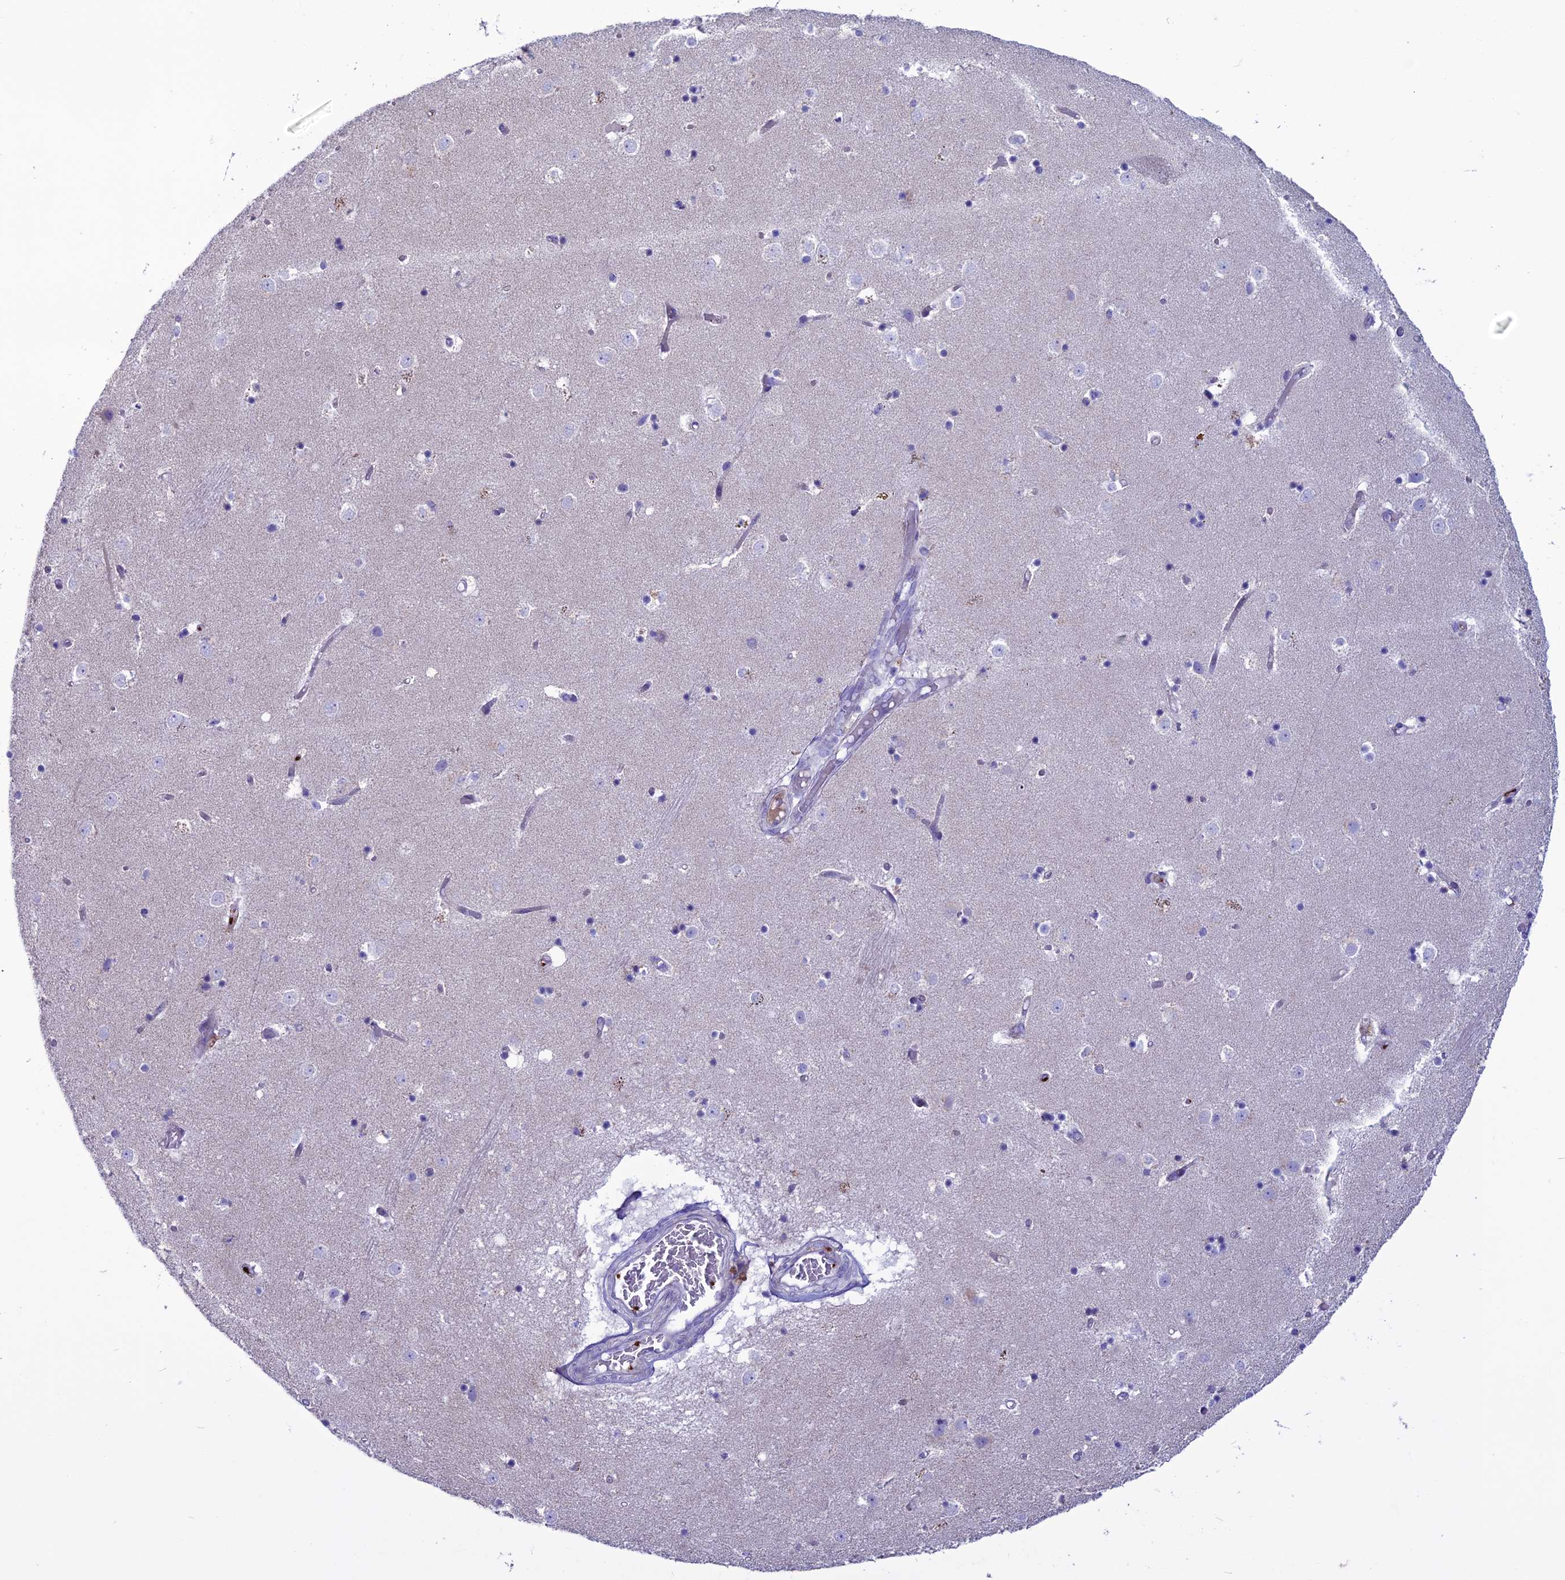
{"staining": {"intensity": "negative", "quantity": "none", "location": "none"}, "tissue": "caudate", "cell_type": "Glial cells", "image_type": "normal", "snomed": [{"axis": "morphology", "description": "Normal tissue, NOS"}, {"axis": "topography", "description": "Lateral ventricle wall"}], "caption": "A micrograph of human caudate is negative for staining in glial cells. The staining was performed using DAB (3,3'-diaminobenzidine) to visualize the protein expression in brown, while the nuclei were stained in blue with hematoxylin (Magnification: 20x).", "gene": "C21orf140", "patient": {"sex": "female", "age": 52}}